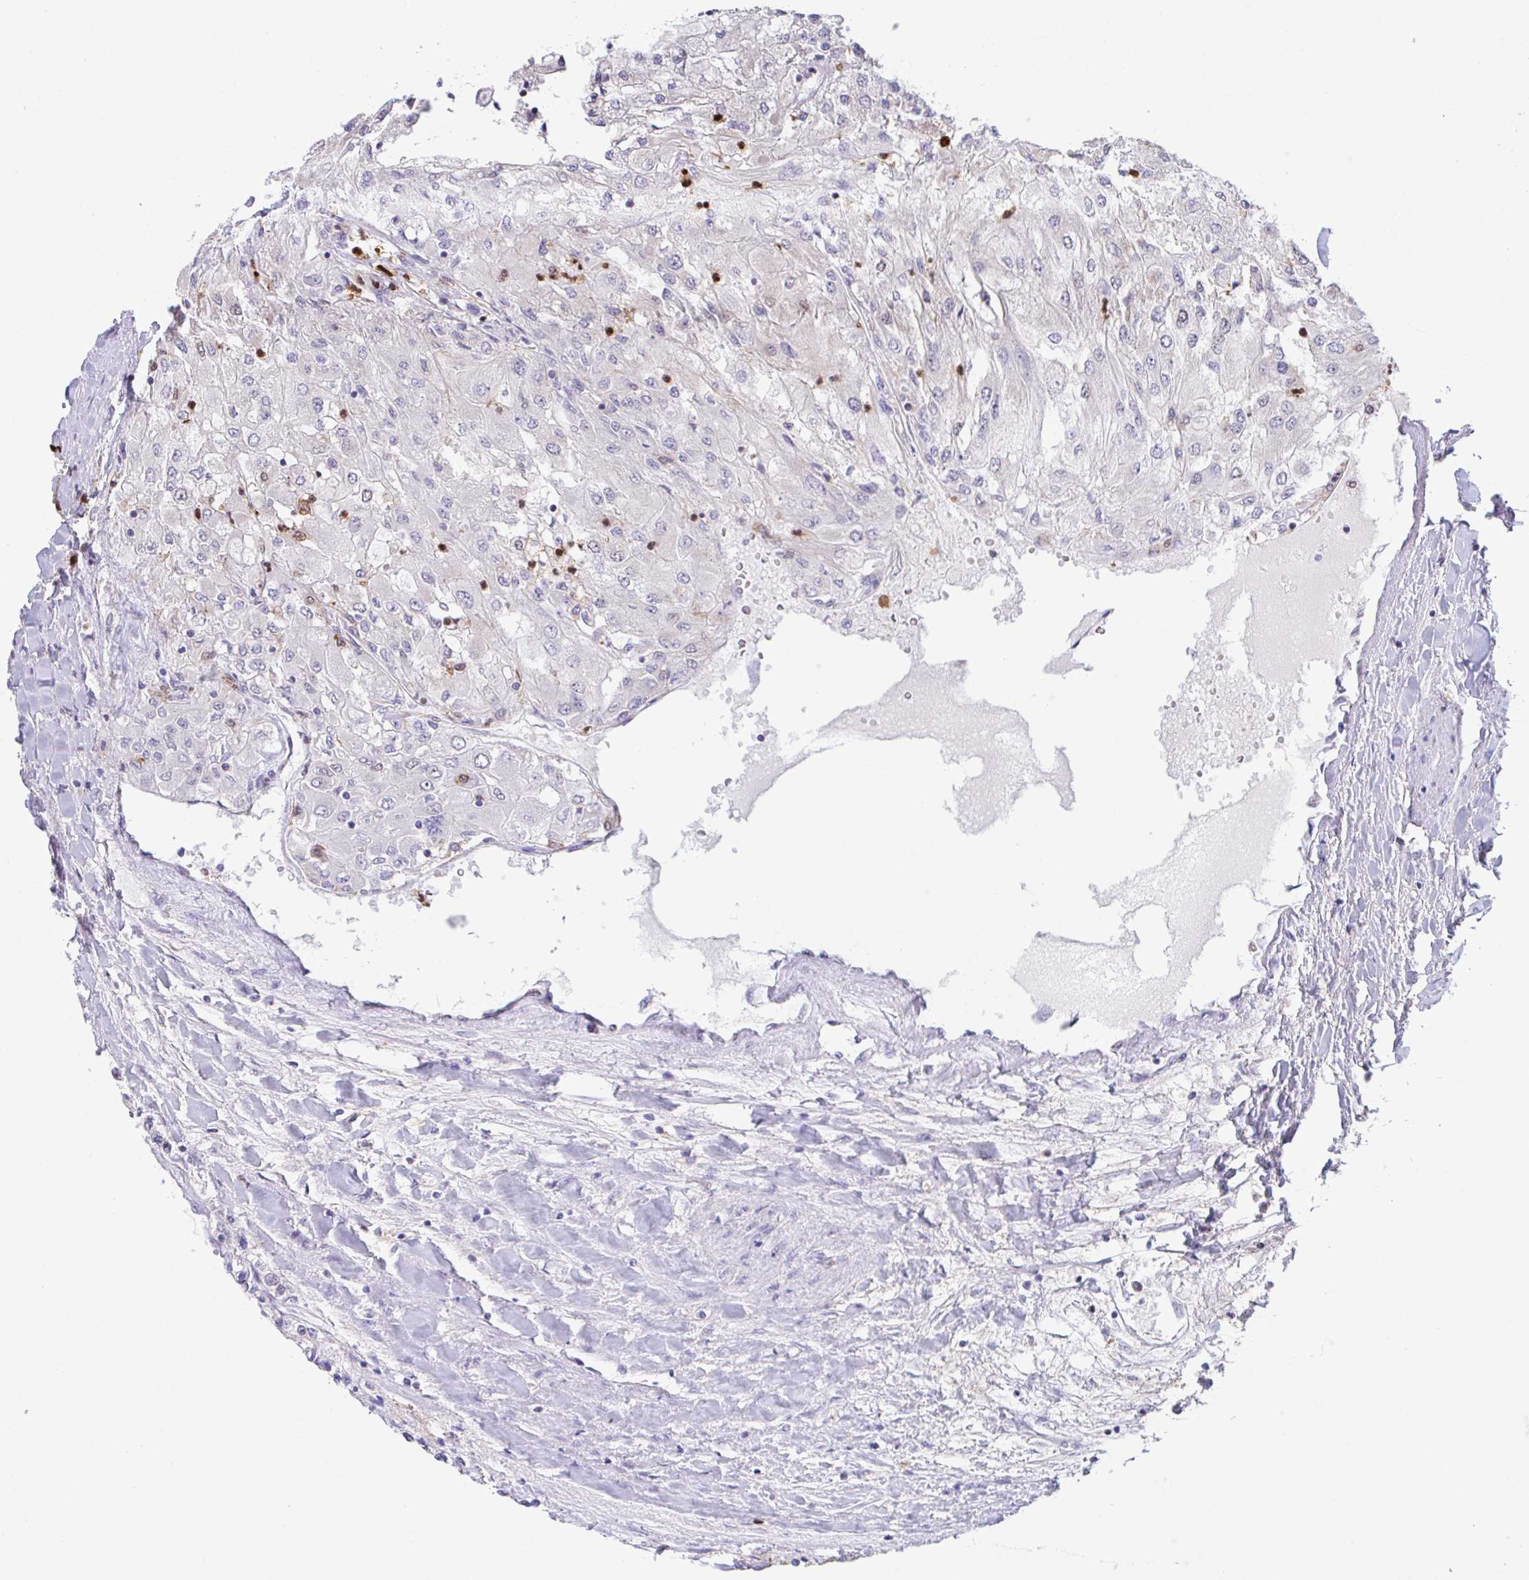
{"staining": {"intensity": "negative", "quantity": "none", "location": "none"}, "tissue": "renal cancer", "cell_type": "Tumor cells", "image_type": "cancer", "snomed": [{"axis": "morphology", "description": "Adenocarcinoma, NOS"}, {"axis": "topography", "description": "Kidney"}], "caption": "The immunohistochemistry photomicrograph has no significant expression in tumor cells of adenocarcinoma (renal) tissue.", "gene": "OR6K3", "patient": {"sex": "male", "age": 80}}